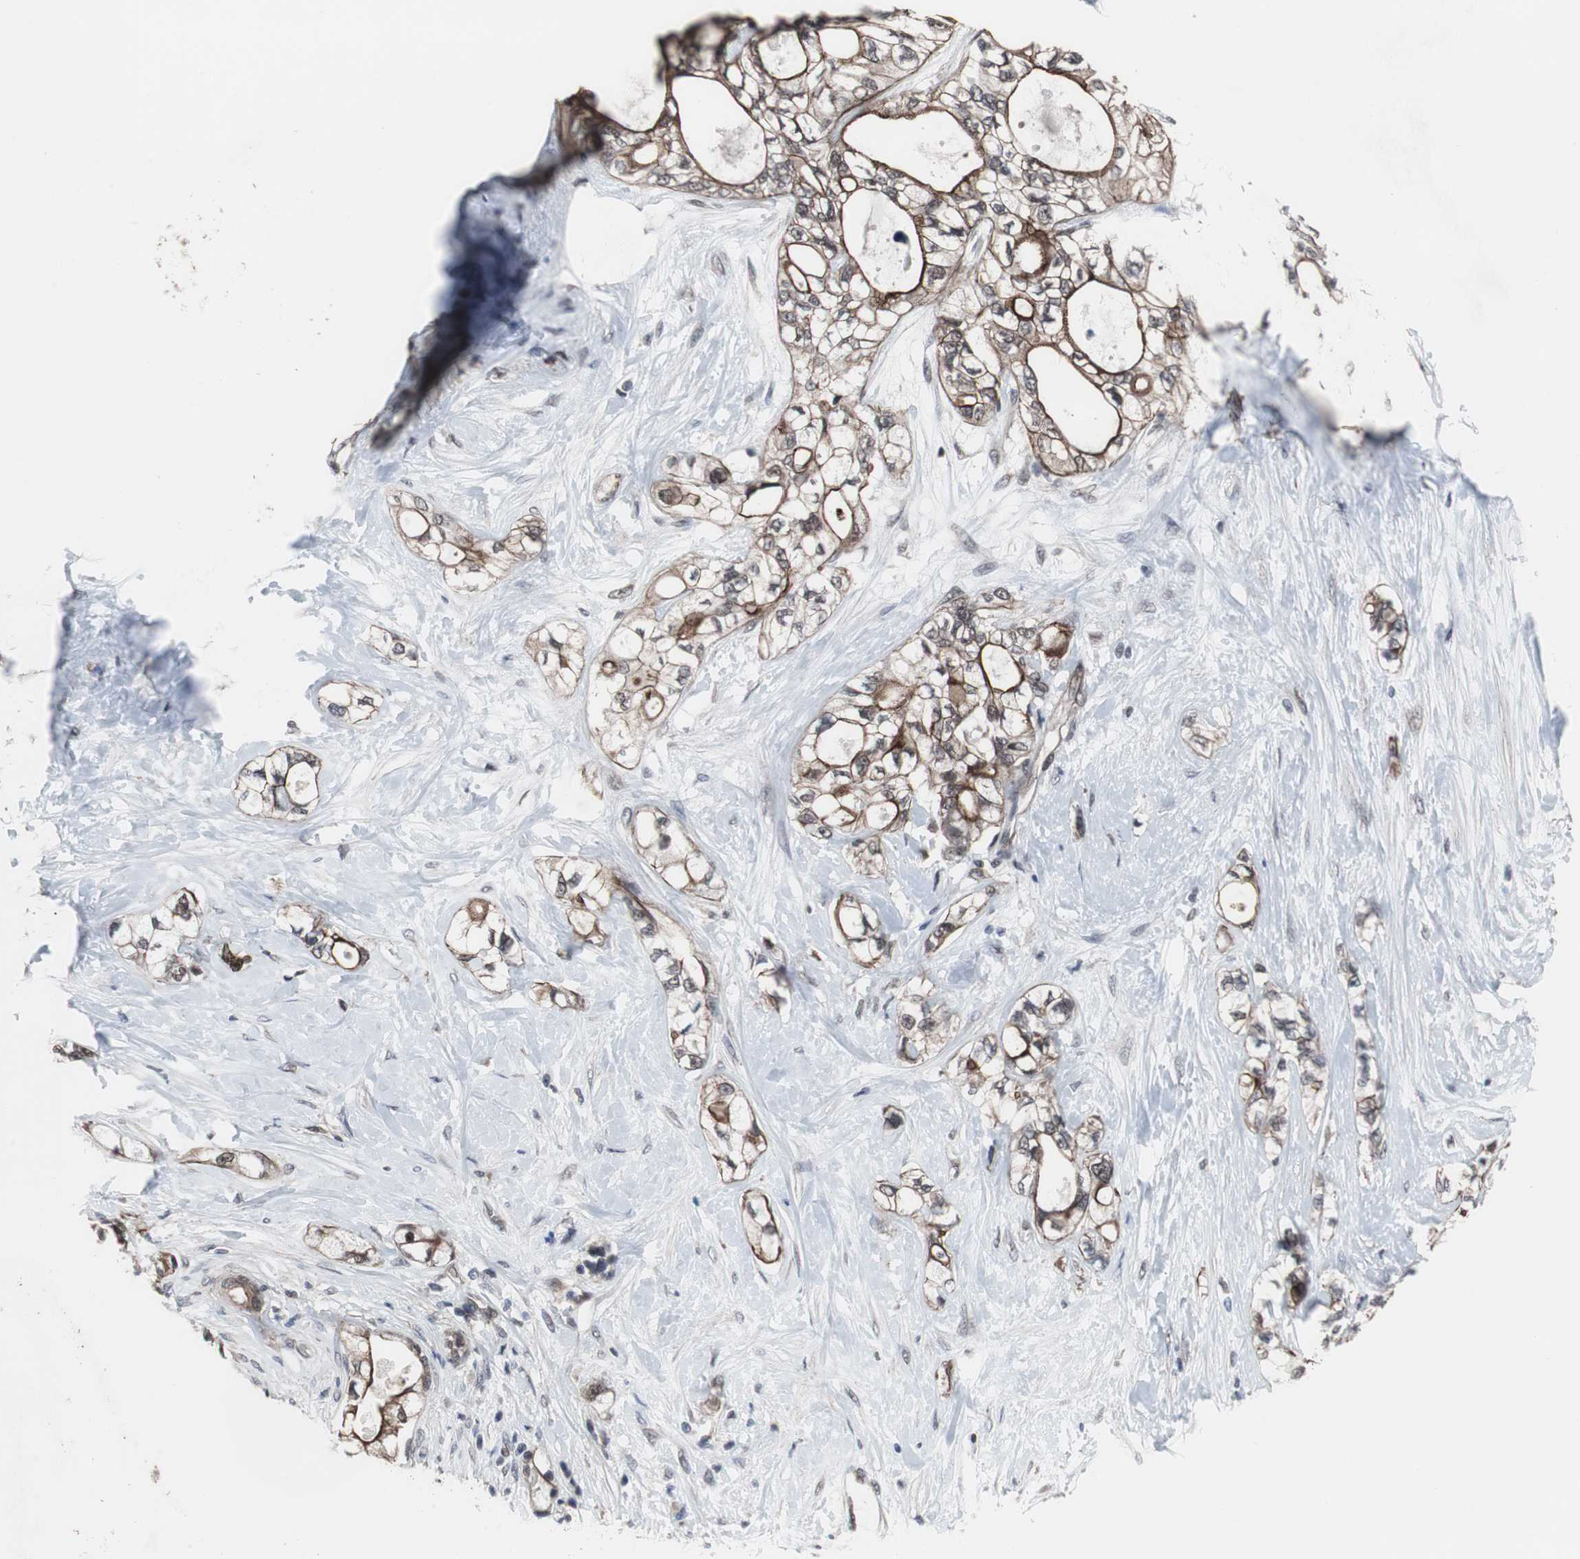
{"staining": {"intensity": "moderate", "quantity": ">75%", "location": "cytoplasmic/membranous"}, "tissue": "pancreatic cancer", "cell_type": "Tumor cells", "image_type": "cancer", "snomed": [{"axis": "morphology", "description": "Adenocarcinoma, NOS"}, {"axis": "topography", "description": "Pancreas"}], "caption": "About >75% of tumor cells in human pancreatic cancer (adenocarcinoma) show moderate cytoplasmic/membranous protein positivity as visualized by brown immunohistochemical staining.", "gene": "GTF2F2", "patient": {"sex": "male", "age": 70}}